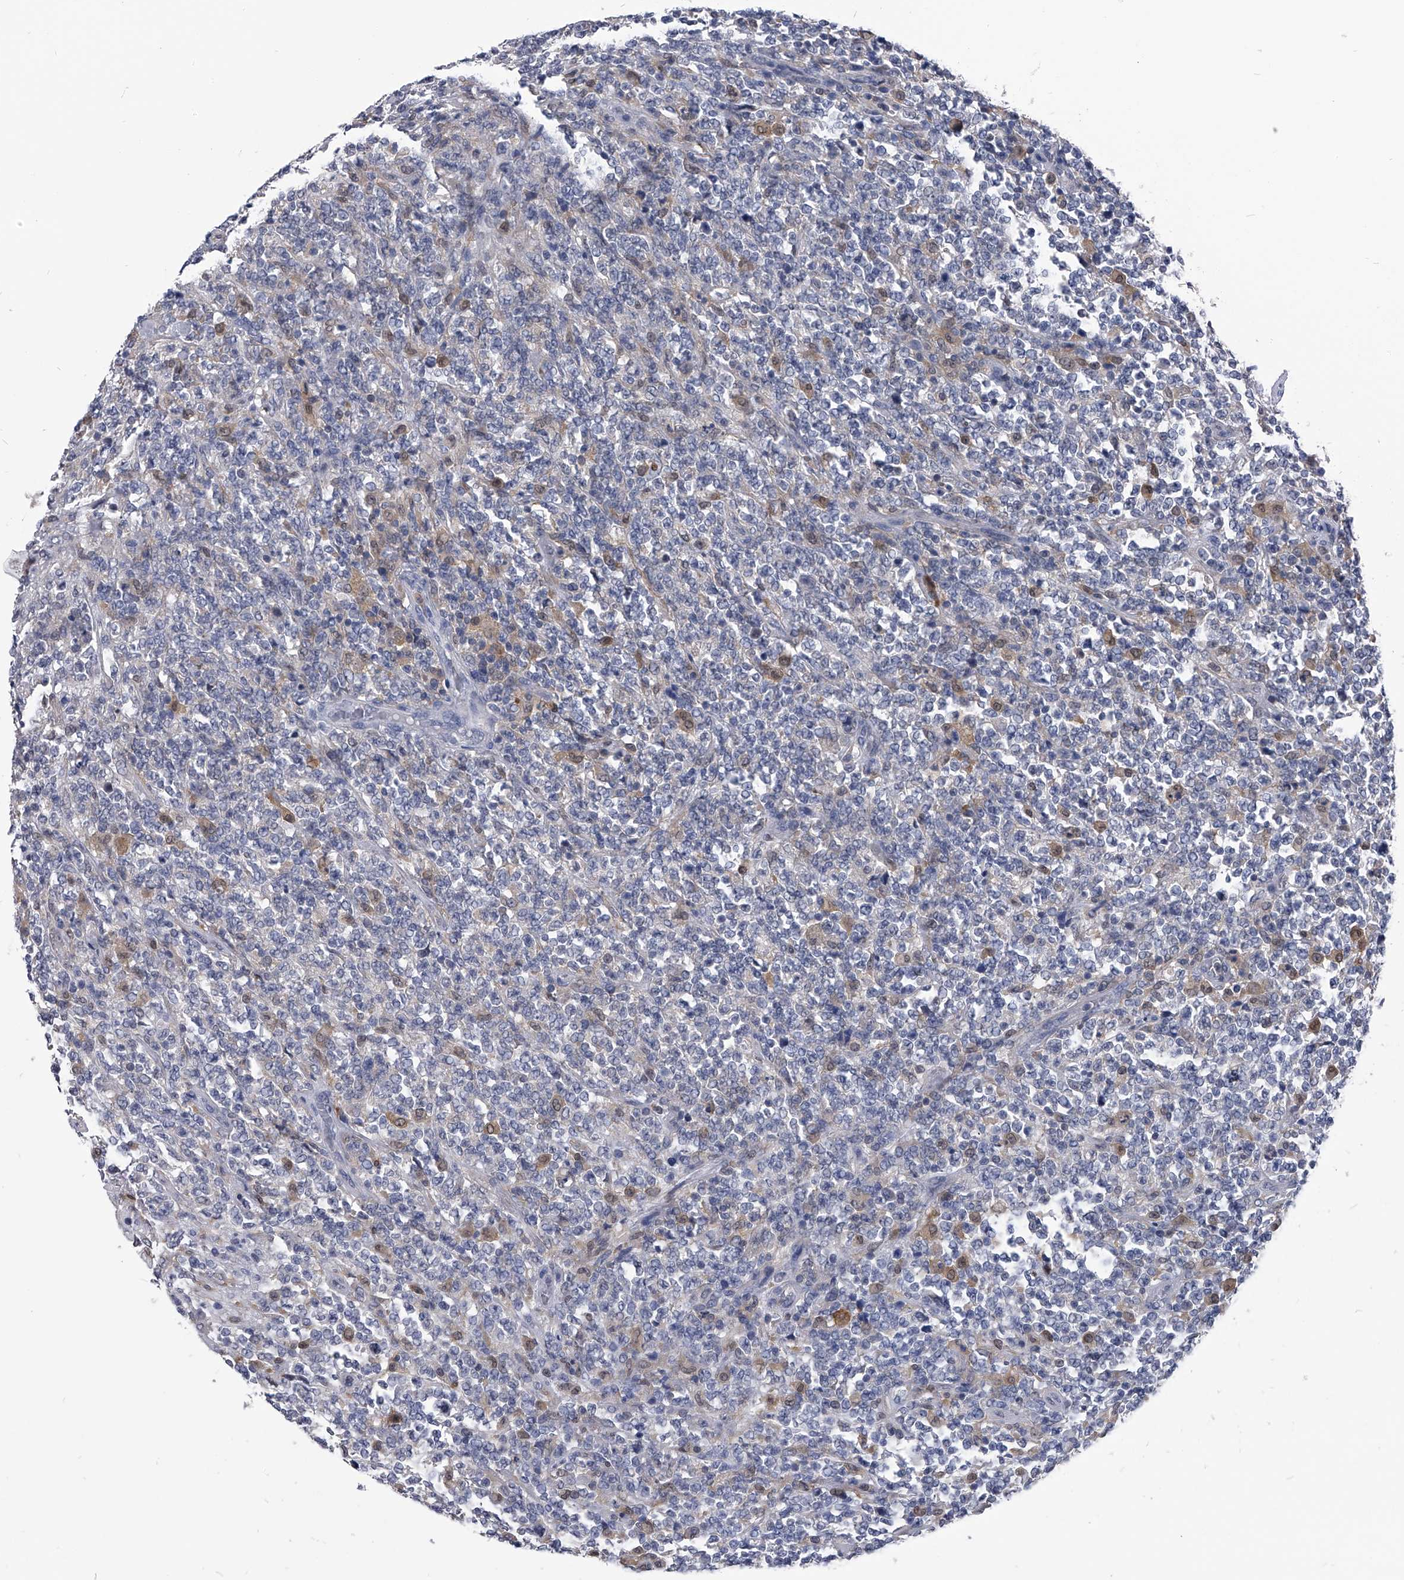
{"staining": {"intensity": "negative", "quantity": "none", "location": "none"}, "tissue": "lymphoma", "cell_type": "Tumor cells", "image_type": "cancer", "snomed": [{"axis": "morphology", "description": "Malignant lymphoma, non-Hodgkin's type, High grade"}, {"axis": "topography", "description": "Soft tissue"}], "caption": "Human lymphoma stained for a protein using immunohistochemistry displays no staining in tumor cells.", "gene": "PDXK", "patient": {"sex": "male", "age": 18}}